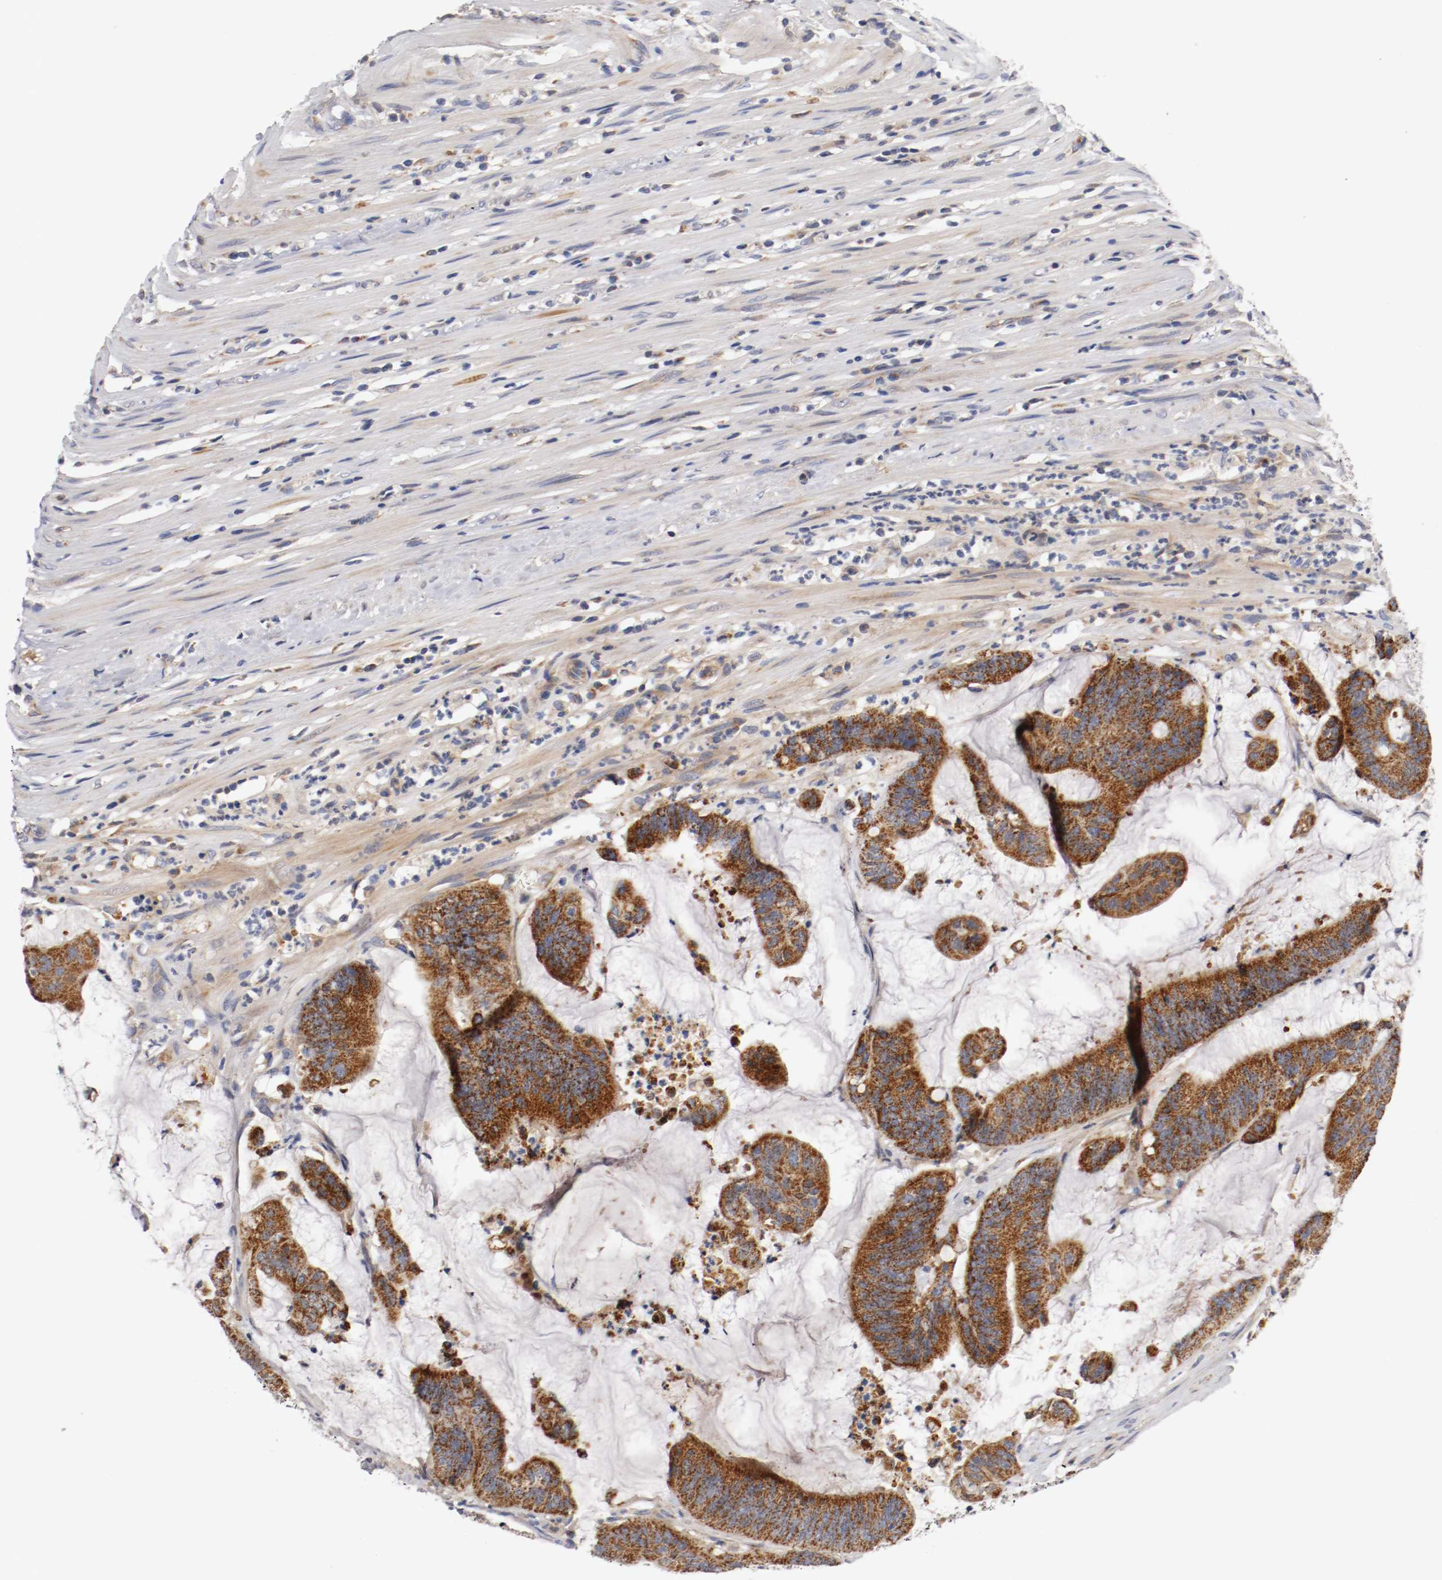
{"staining": {"intensity": "strong", "quantity": ">75%", "location": "cytoplasmic/membranous"}, "tissue": "colorectal cancer", "cell_type": "Tumor cells", "image_type": "cancer", "snomed": [{"axis": "morphology", "description": "Adenocarcinoma, NOS"}, {"axis": "topography", "description": "Rectum"}], "caption": "Tumor cells reveal high levels of strong cytoplasmic/membranous staining in approximately >75% of cells in human colorectal adenocarcinoma.", "gene": "PCSK6", "patient": {"sex": "female", "age": 66}}